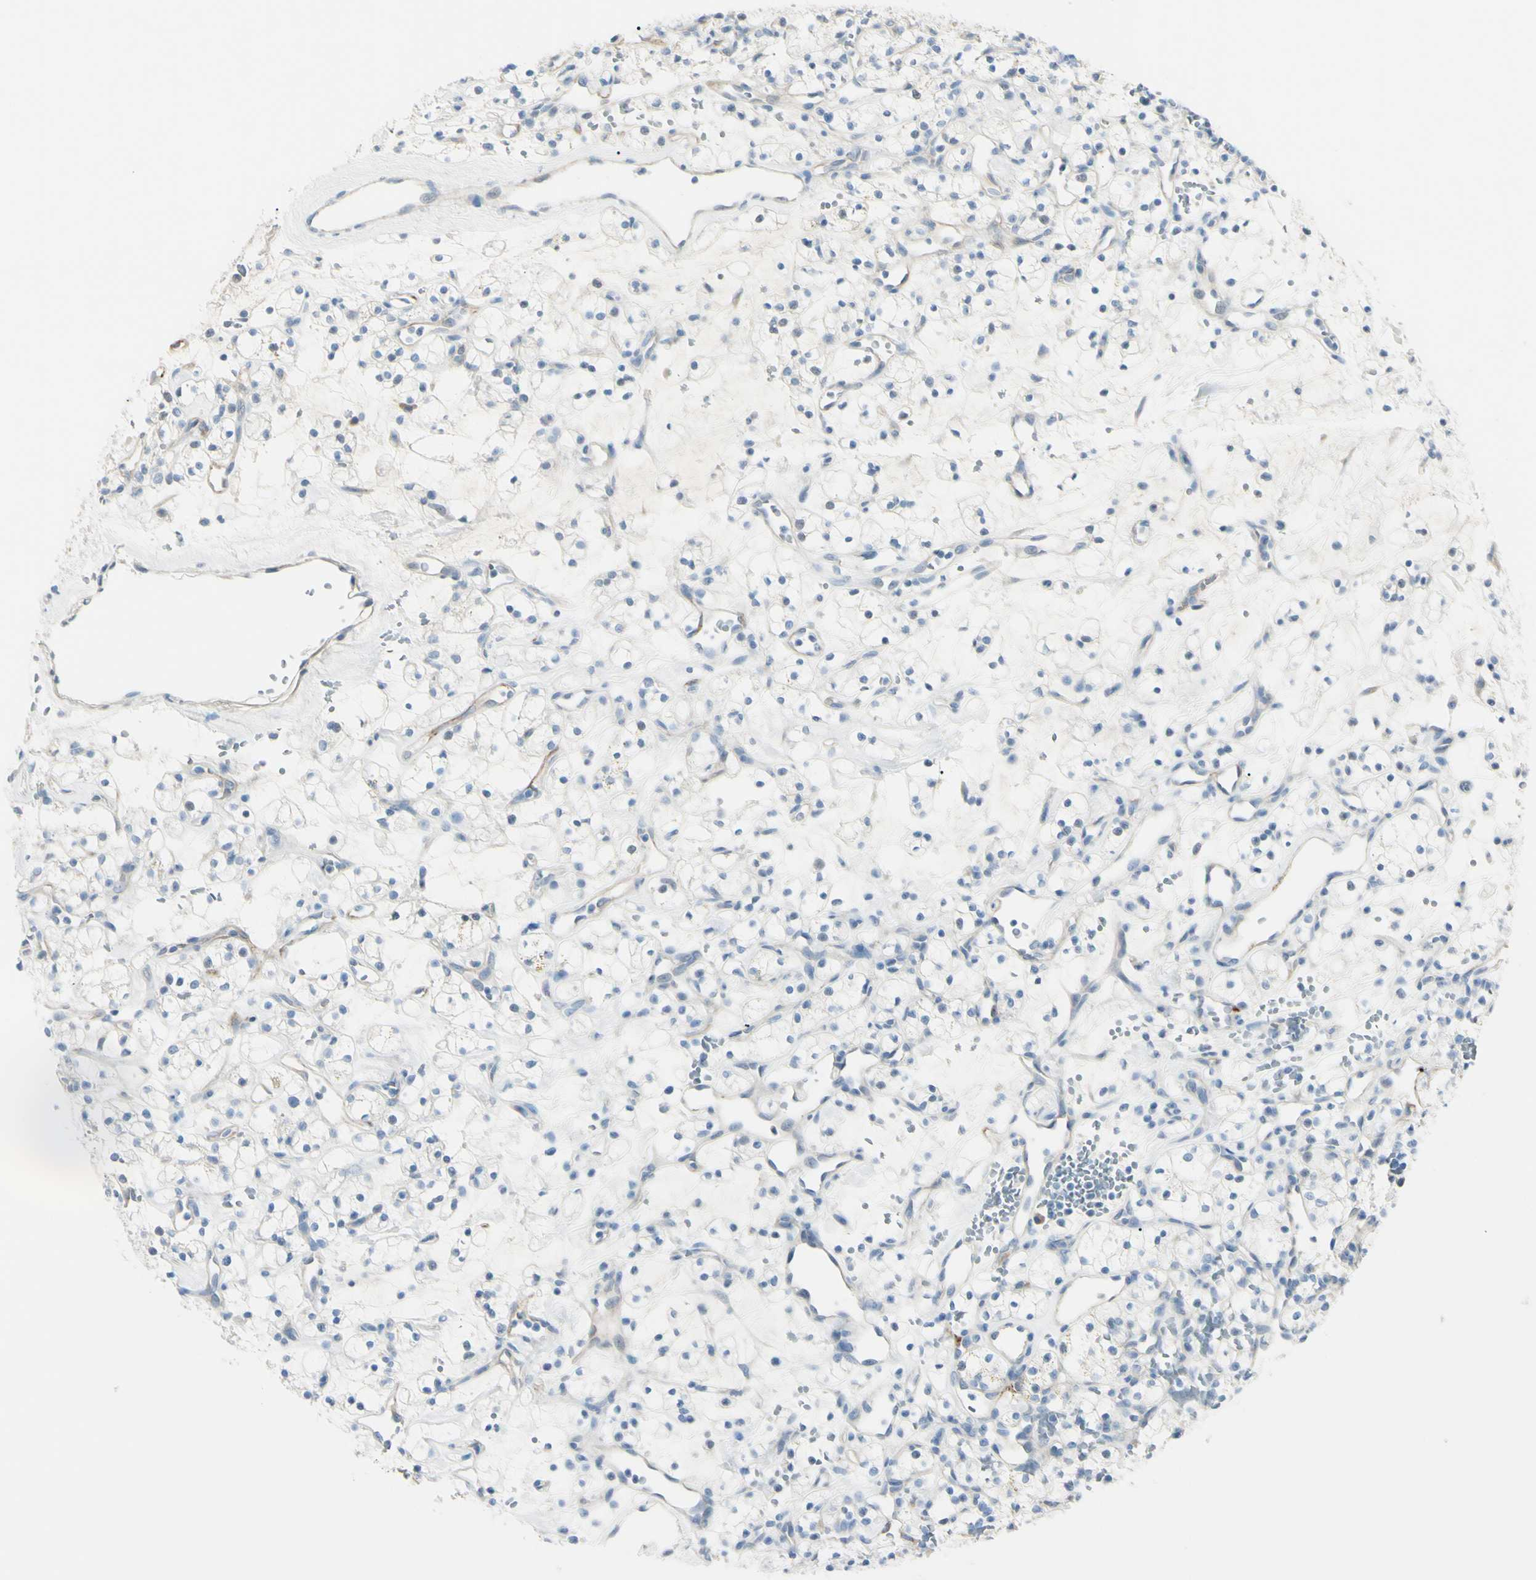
{"staining": {"intensity": "negative", "quantity": "none", "location": "none"}, "tissue": "renal cancer", "cell_type": "Tumor cells", "image_type": "cancer", "snomed": [{"axis": "morphology", "description": "Adenocarcinoma, NOS"}, {"axis": "topography", "description": "Kidney"}], "caption": "Tumor cells are negative for protein expression in human renal adenocarcinoma.", "gene": "FOLH1", "patient": {"sex": "female", "age": 60}}